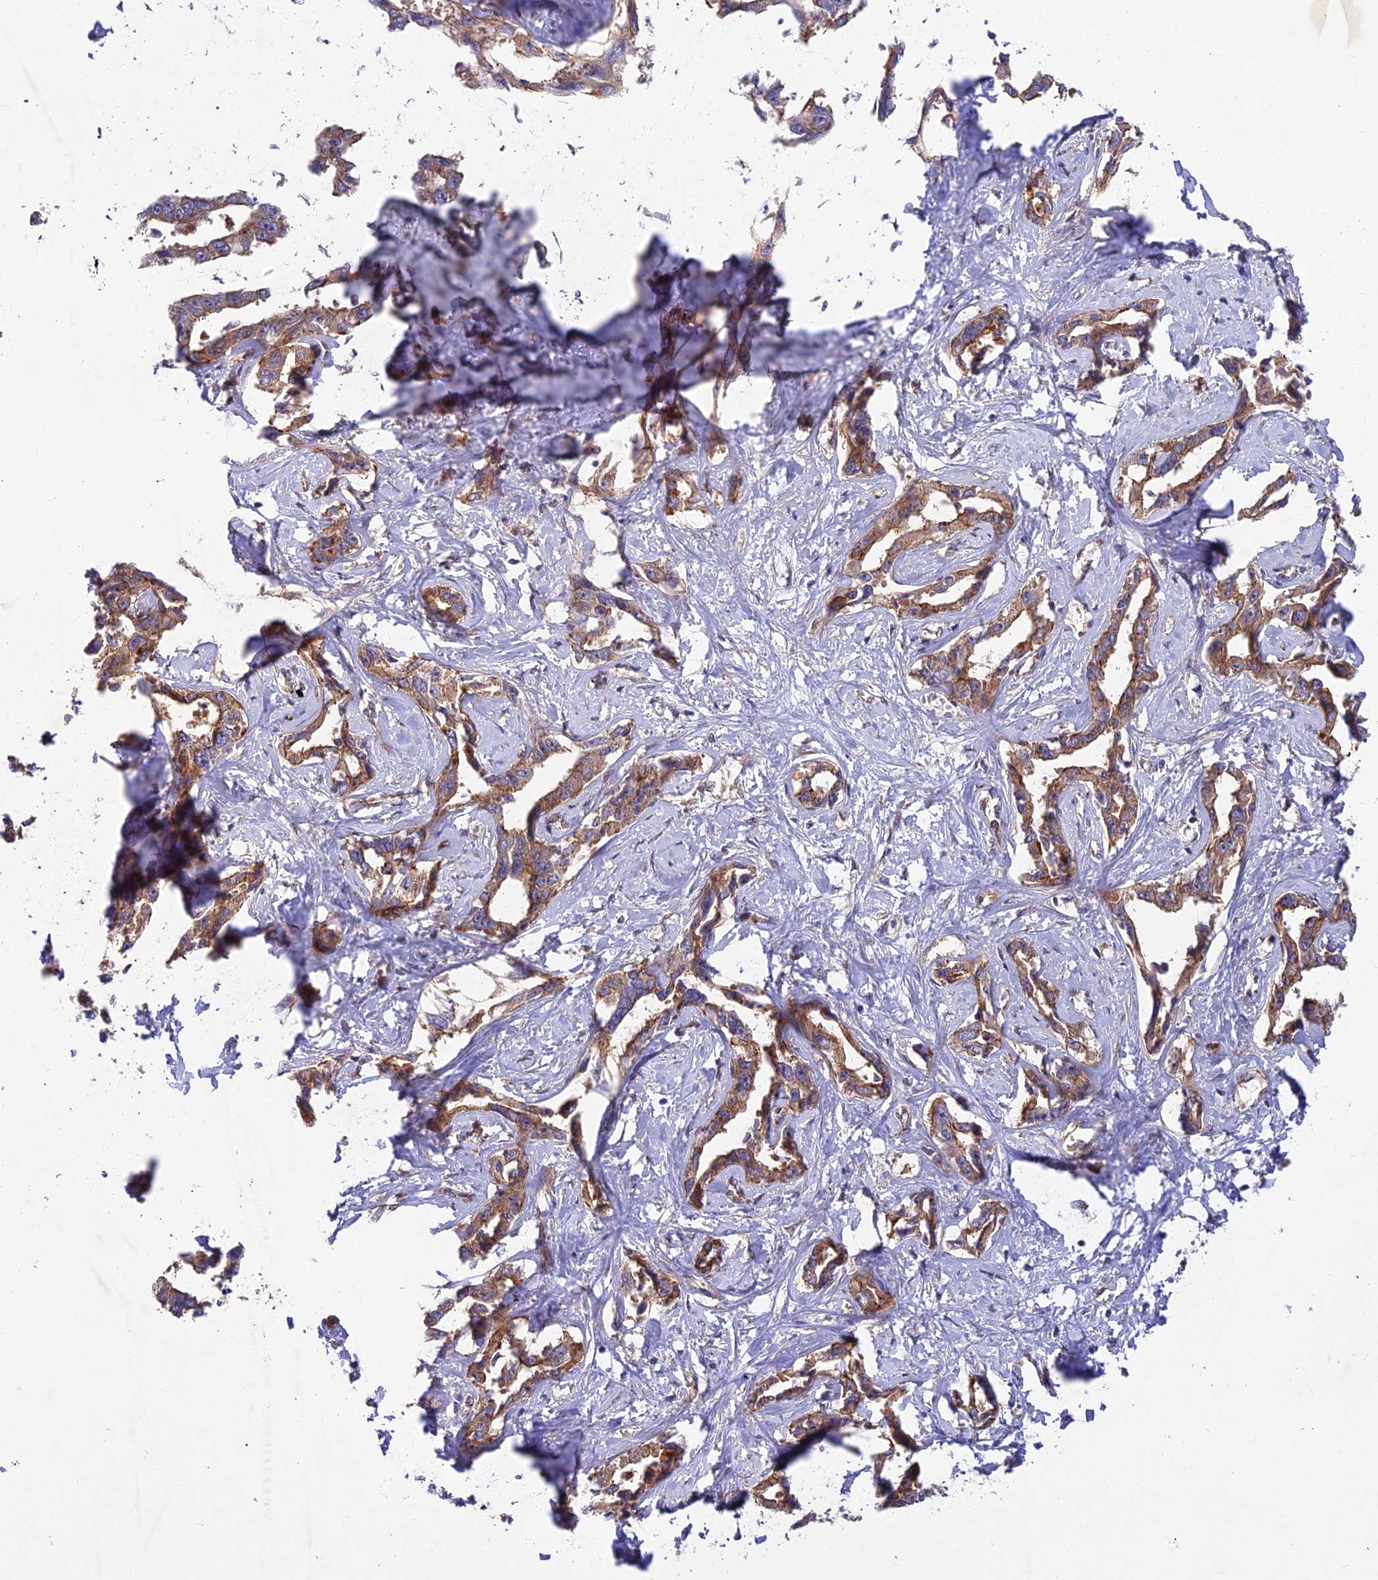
{"staining": {"intensity": "moderate", "quantity": ">75%", "location": "cytoplasmic/membranous"}, "tissue": "liver cancer", "cell_type": "Tumor cells", "image_type": "cancer", "snomed": [{"axis": "morphology", "description": "Cholangiocarcinoma"}, {"axis": "topography", "description": "Liver"}], "caption": "High-power microscopy captured an immunohistochemistry (IHC) histopathology image of liver cancer (cholangiocarcinoma), revealing moderate cytoplasmic/membranous staining in about >75% of tumor cells.", "gene": "ADAMTS15", "patient": {"sex": "male", "age": 59}}